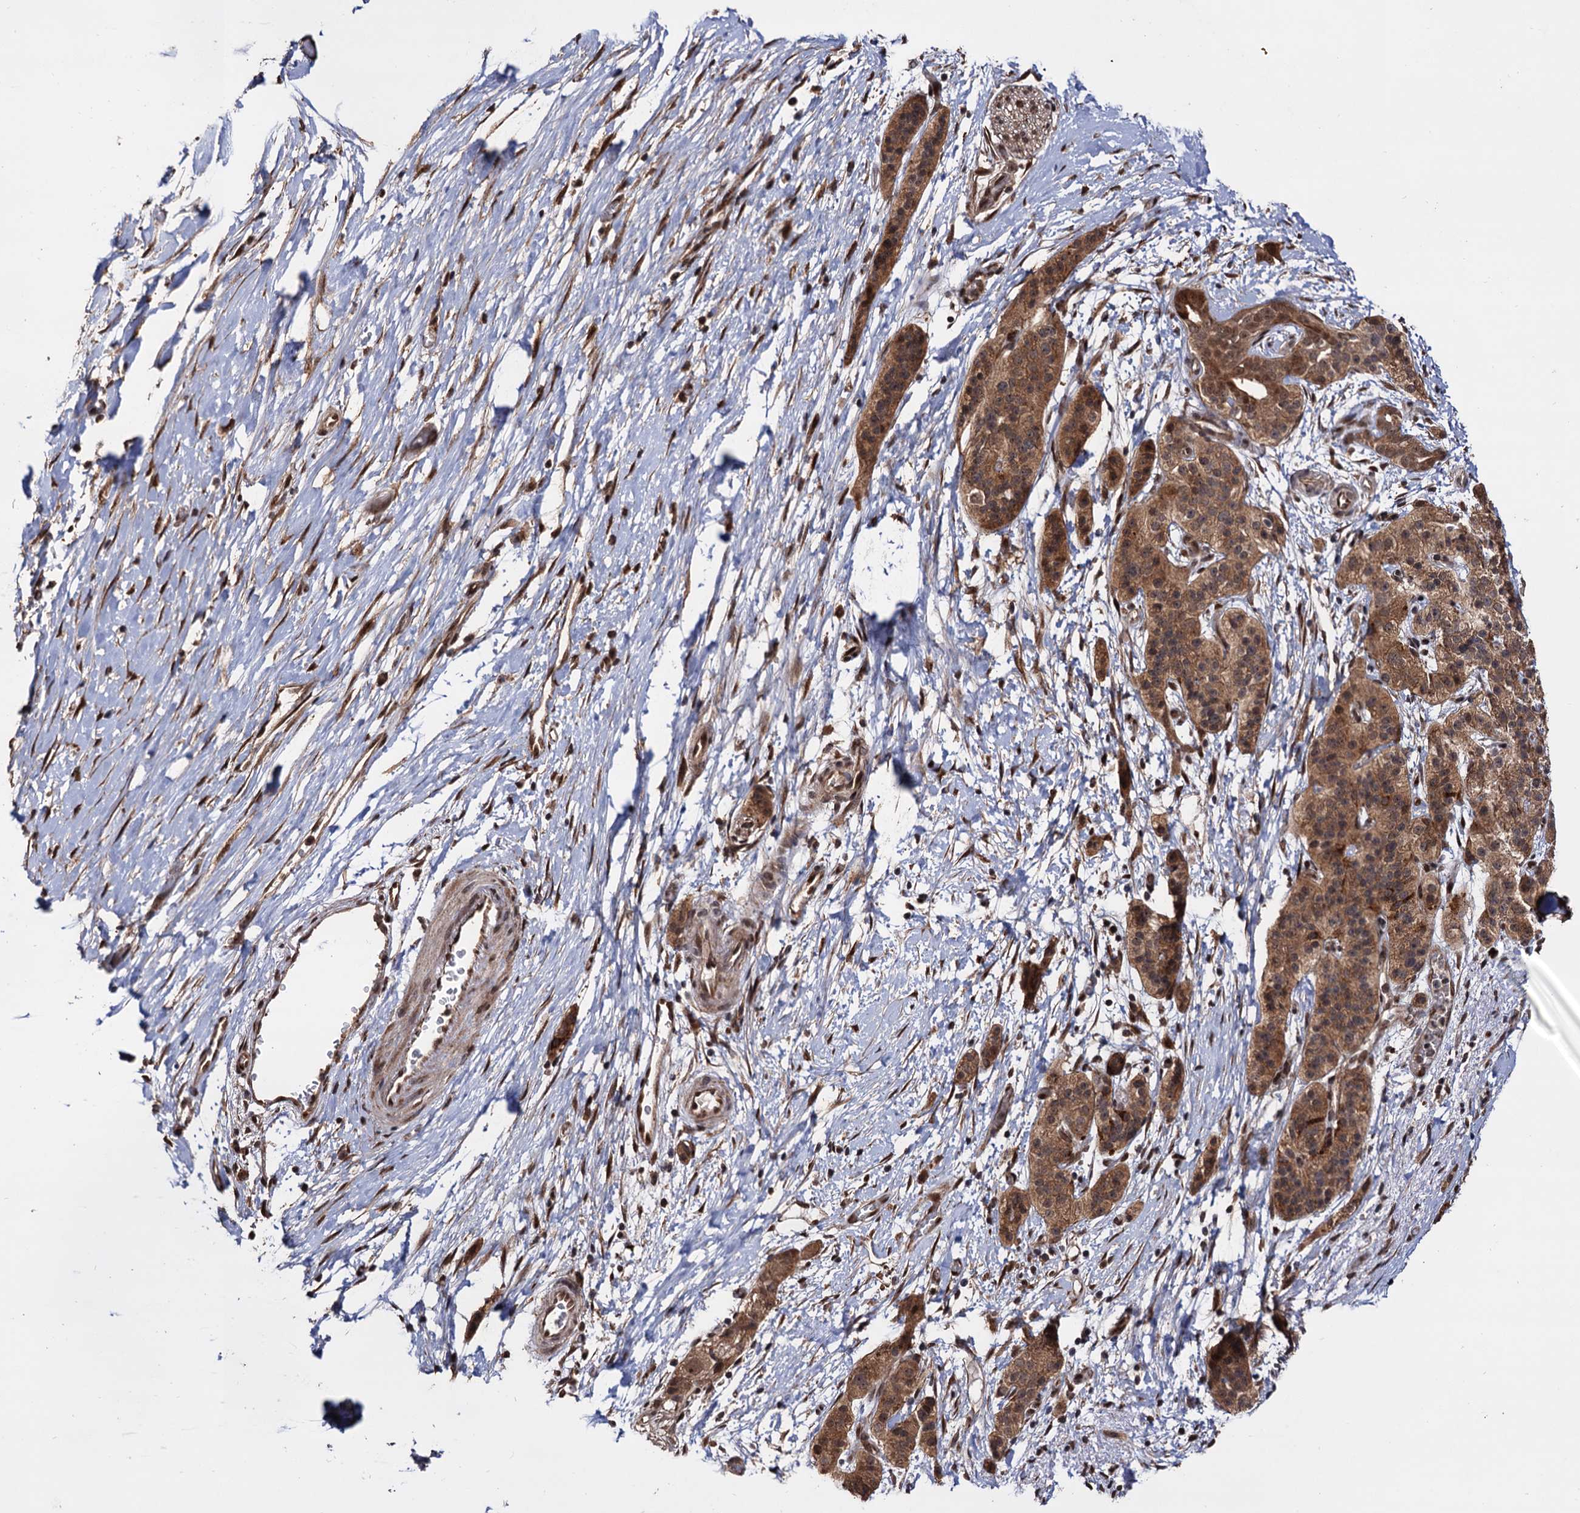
{"staining": {"intensity": "moderate", "quantity": ">75%", "location": "cytoplasmic/membranous,nuclear"}, "tissue": "pancreatic cancer", "cell_type": "Tumor cells", "image_type": "cancer", "snomed": [{"axis": "morphology", "description": "Adenocarcinoma, NOS"}, {"axis": "topography", "description": "Pancreas"}], "caption": "Immunohistochemical staining of human pancreatic adenocarcinoma exhibits medium levels of moderate cytoplasmic/membranous and nuclear protein expression in about >75% of tumor cells. (DAB (3,3'-diaminobenzidine) IHC with brightfield microscopy, high magnification).", "gene": "PIGB", "patient": {"sex": "male", "age": 50}}